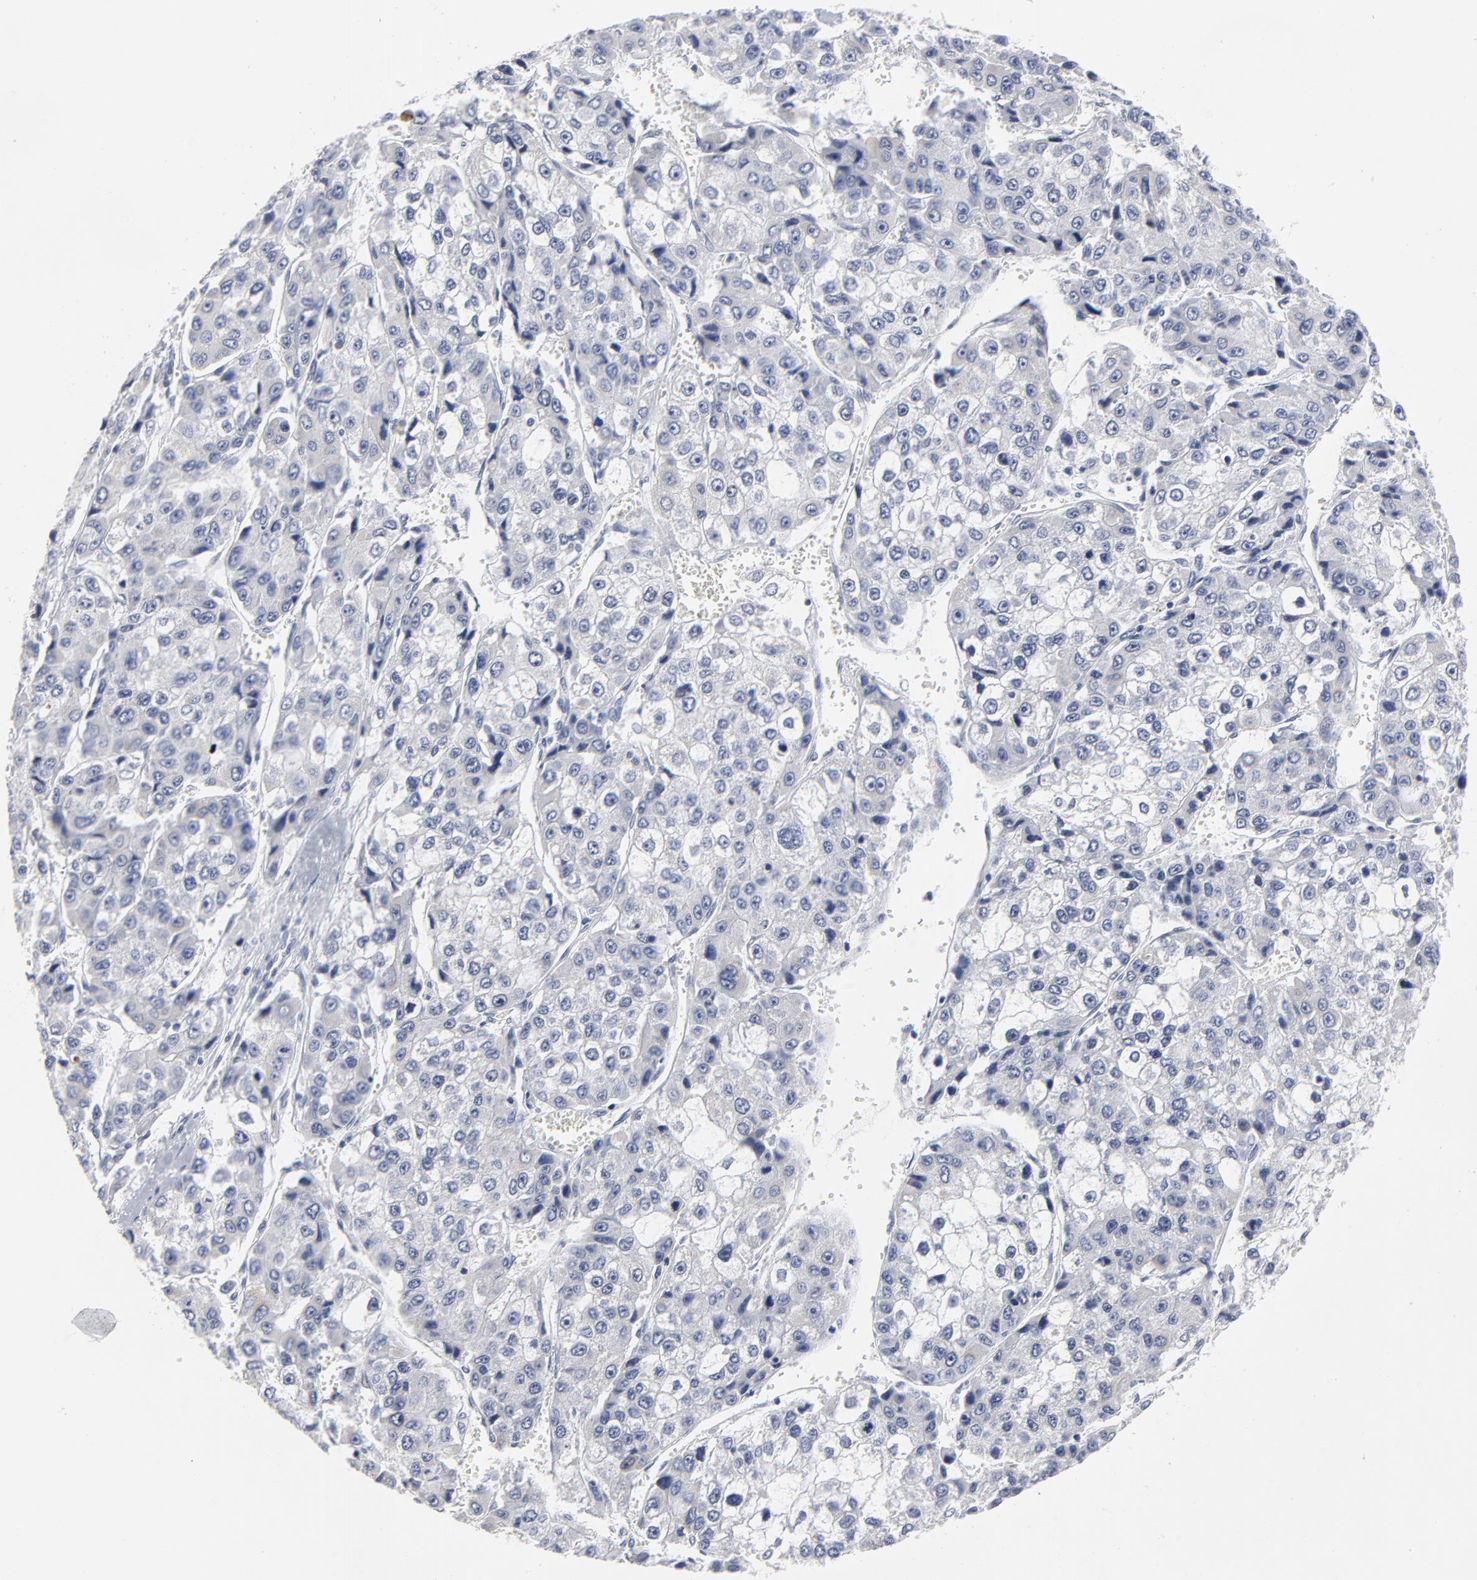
{"staining": {"intensity": "negative", "quantity": "none", "location": "none"}, "tissue": "liver cancer", "cell_type": "Tumor cells", "image_type": "cancer", "snomed": [{"axis": "morphology", "description": "Carcinoma, Hepatocellular, NOS"}, {"axis": "topography", "description": "Liver"}], "caption": "Immunohistochemistry (IHC) of liver hepatocellular carcinoma reveals no staining in tumor cells. The staining is performed using DAB brown chromogen with nuclei counter-stained in using hematoxylin.", "gene": "SYNE2", "patient": {"sex": "female", "age": 66}}